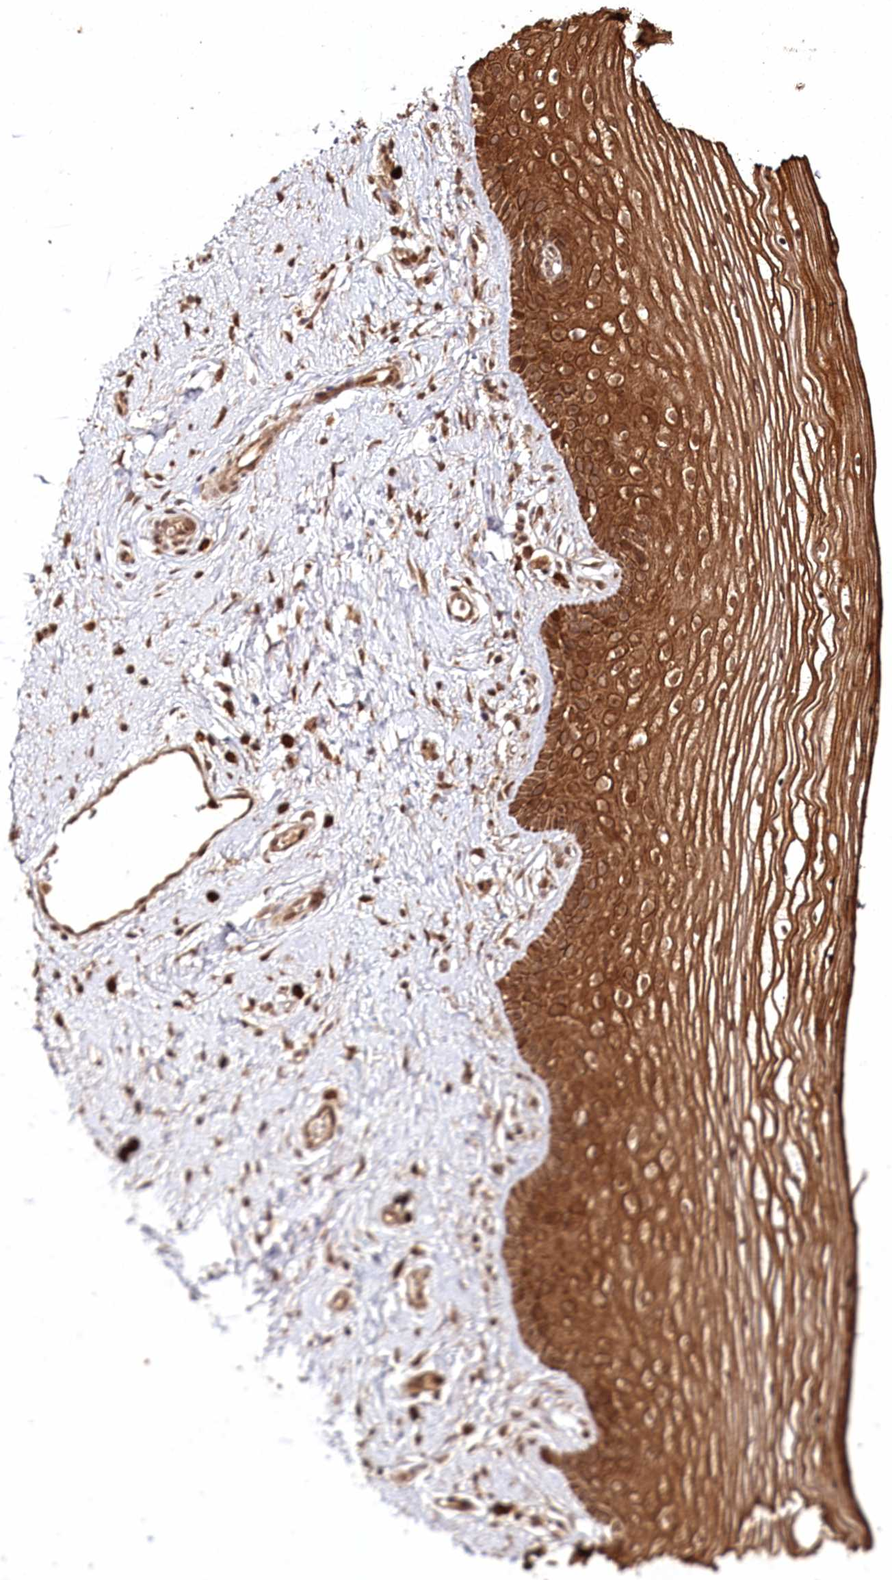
{"staining": {"intensity": "strong", "quantity": ">75%", "location": "cytoplasmic/membranous,nuclear"}, "tissue": "vagina", "cell_type": "Squamous epithelial cells", "image_type": "normal", "snomed": [{"axis": "morphology", "description": "Normal tissue, NOS"}, {"axis": "topography", "description": "Vagina"}], "caption": "Protein staining by IHC shows strong cytoplasmic/membranous,nuclear expression in approximately >75% of squamous epithelial cells in unremarkable vagina.", "gene": "ULK2", "patient": {"sex": "female", "age": 46}}